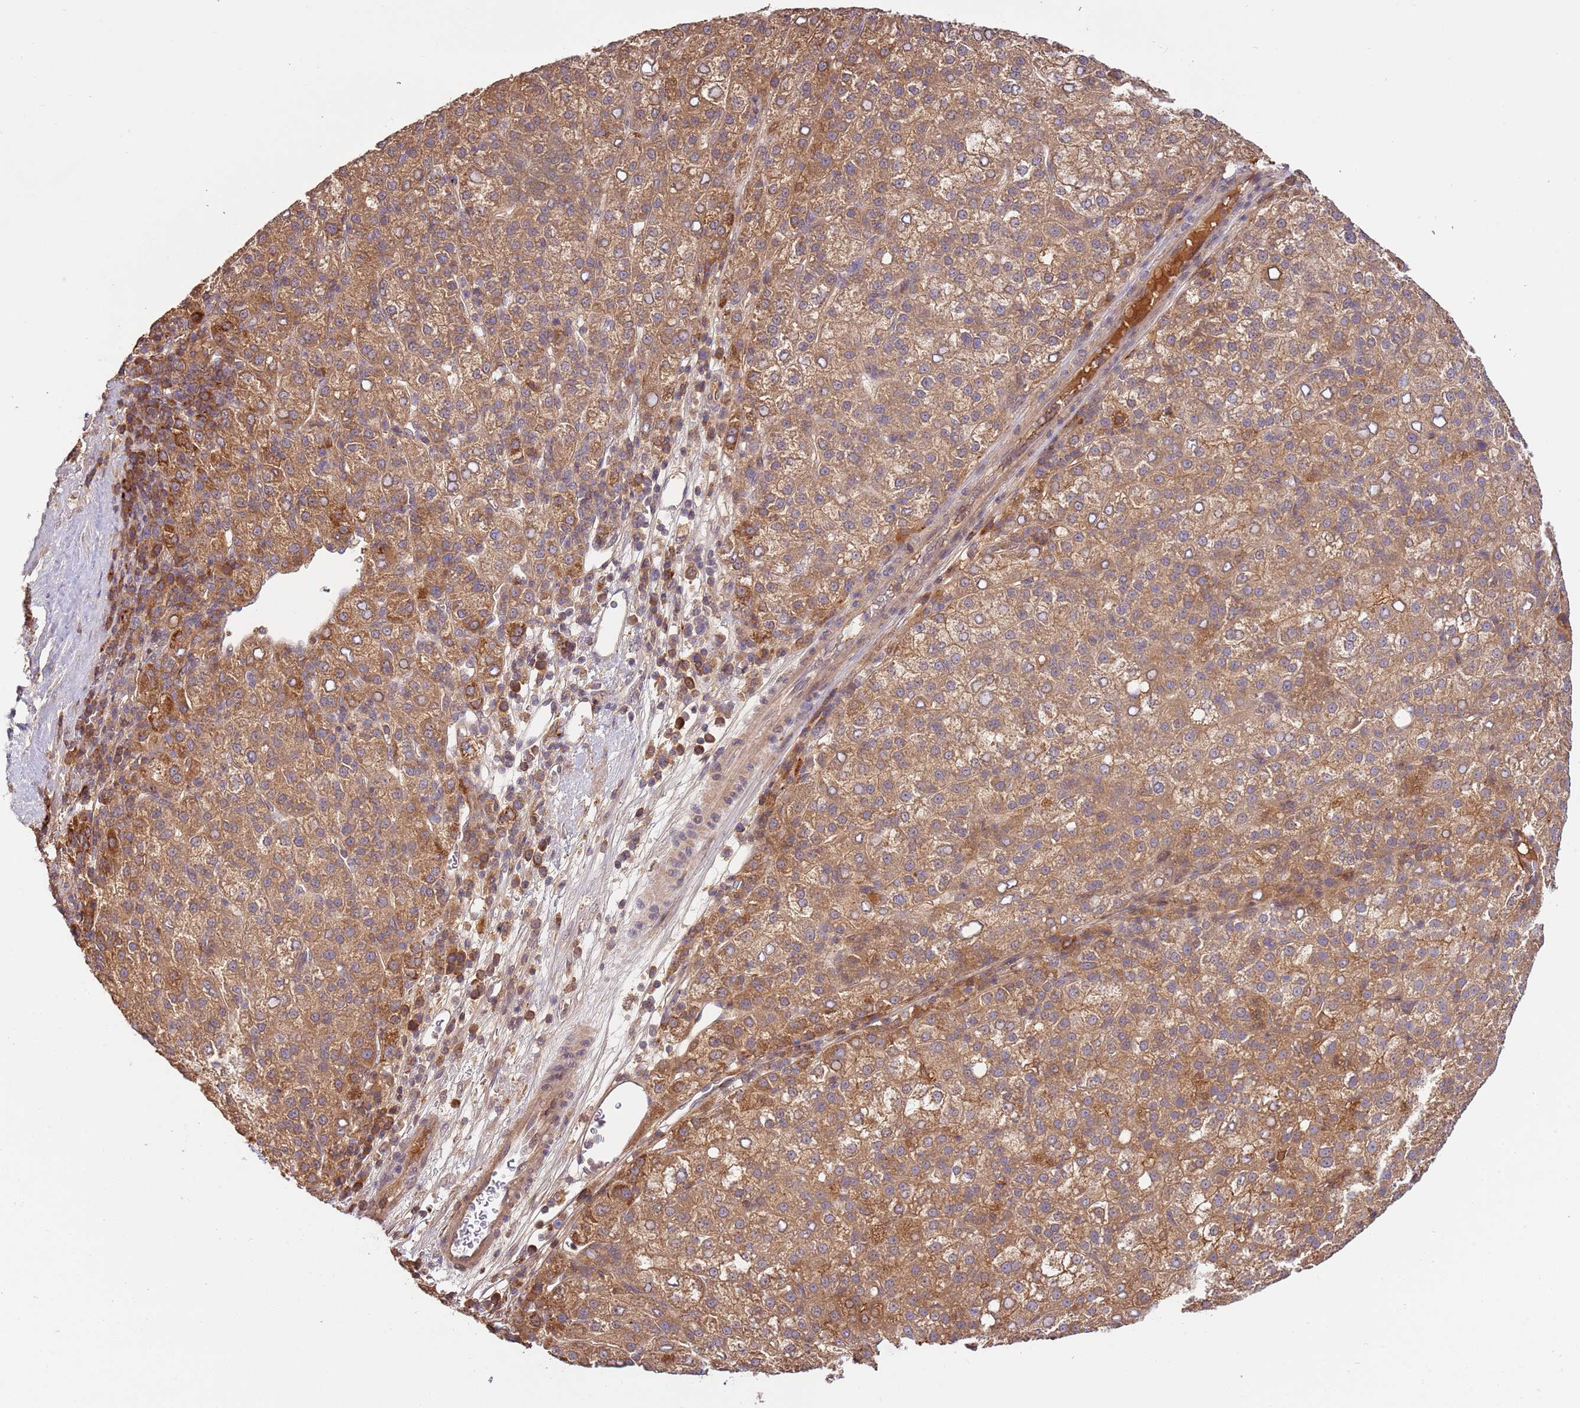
{"staining": {"intensity": "moderate", "quantity": ">75%", "location": "cytoplasmic/membranous"}, "tissue": "liver cancer", "cell_type": "Tumor cells", "image_type": "cancer", "snomed": [{"axis": "morphology", "description": "Carcinoma, Hepatocellular, NOS"}, {"axis": "topography", "description": "Liver"}], "caption": "Tumor cells show medium levels of moderate cytoplasmic/membranous positivity in approximately >75% of cells in human liver cancer (hepatocellular carcinoma). (Brightfield microscopy of DAB IHC at high magnification).", "gene": "ZNF624", "patient": {"sex": "female", "age": 58}}